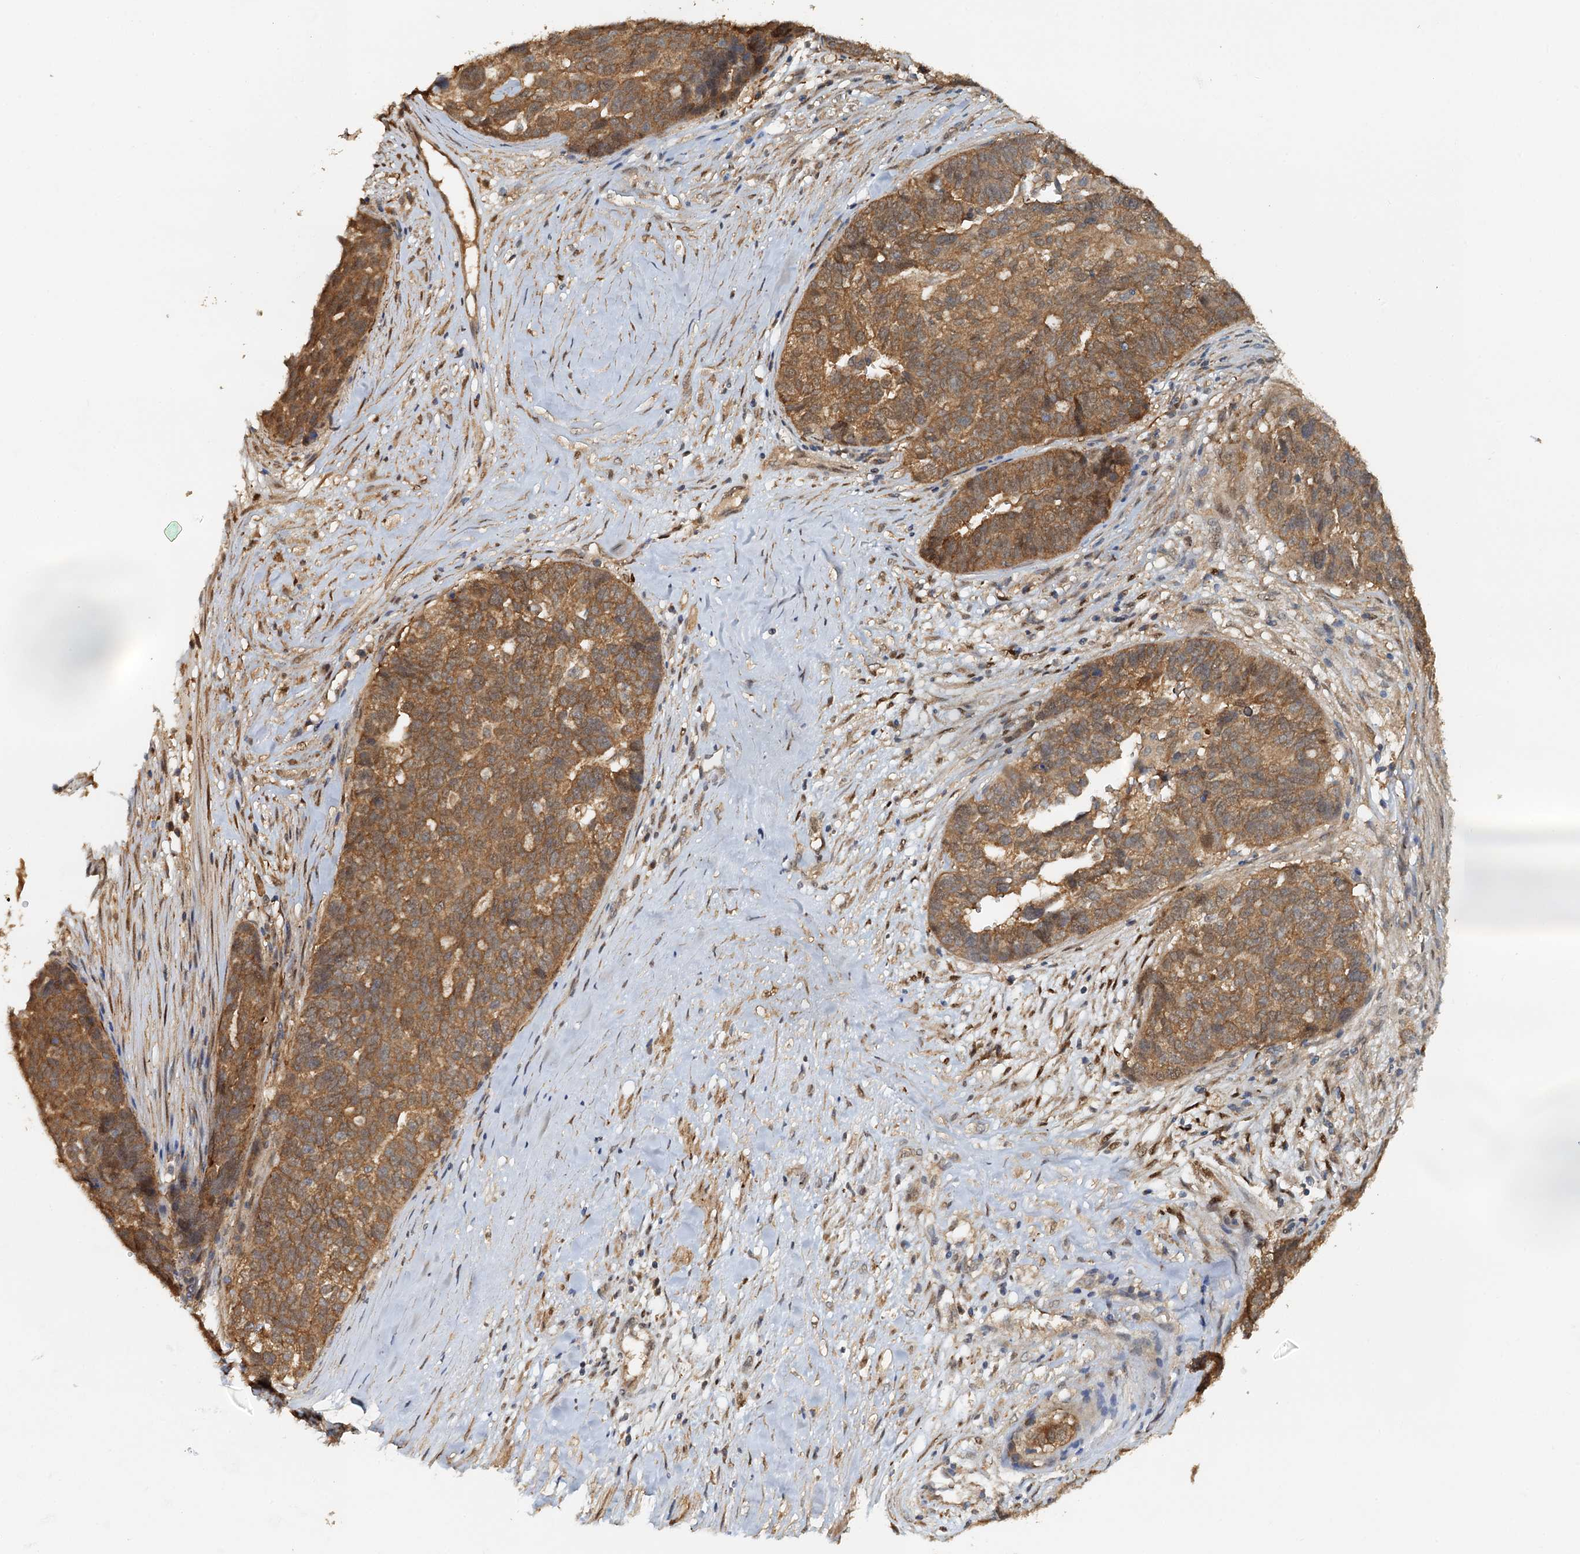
{"staining": {"intensity": "moderate", "quantity": ">75%", "location": "cytoplasmic/membranous"}, "tissue": "ovarian cancer", "cell_type": "Tumor cells", "image_type": "cancer", "snomed": [{"axis": "morphology", "description": "Cystadenocarcinoma, serous, NOS"}, {"axis": "topography", "description": "Ovary"}], "caption": "Ovarian cancer was stained to show a protein in brown. There is medium levels of moderate cytoplasmic/membranous positivity in about >75% of tumor cells.", "gene": "UBL7", "patient": {"sex": "female", "age": 59}}